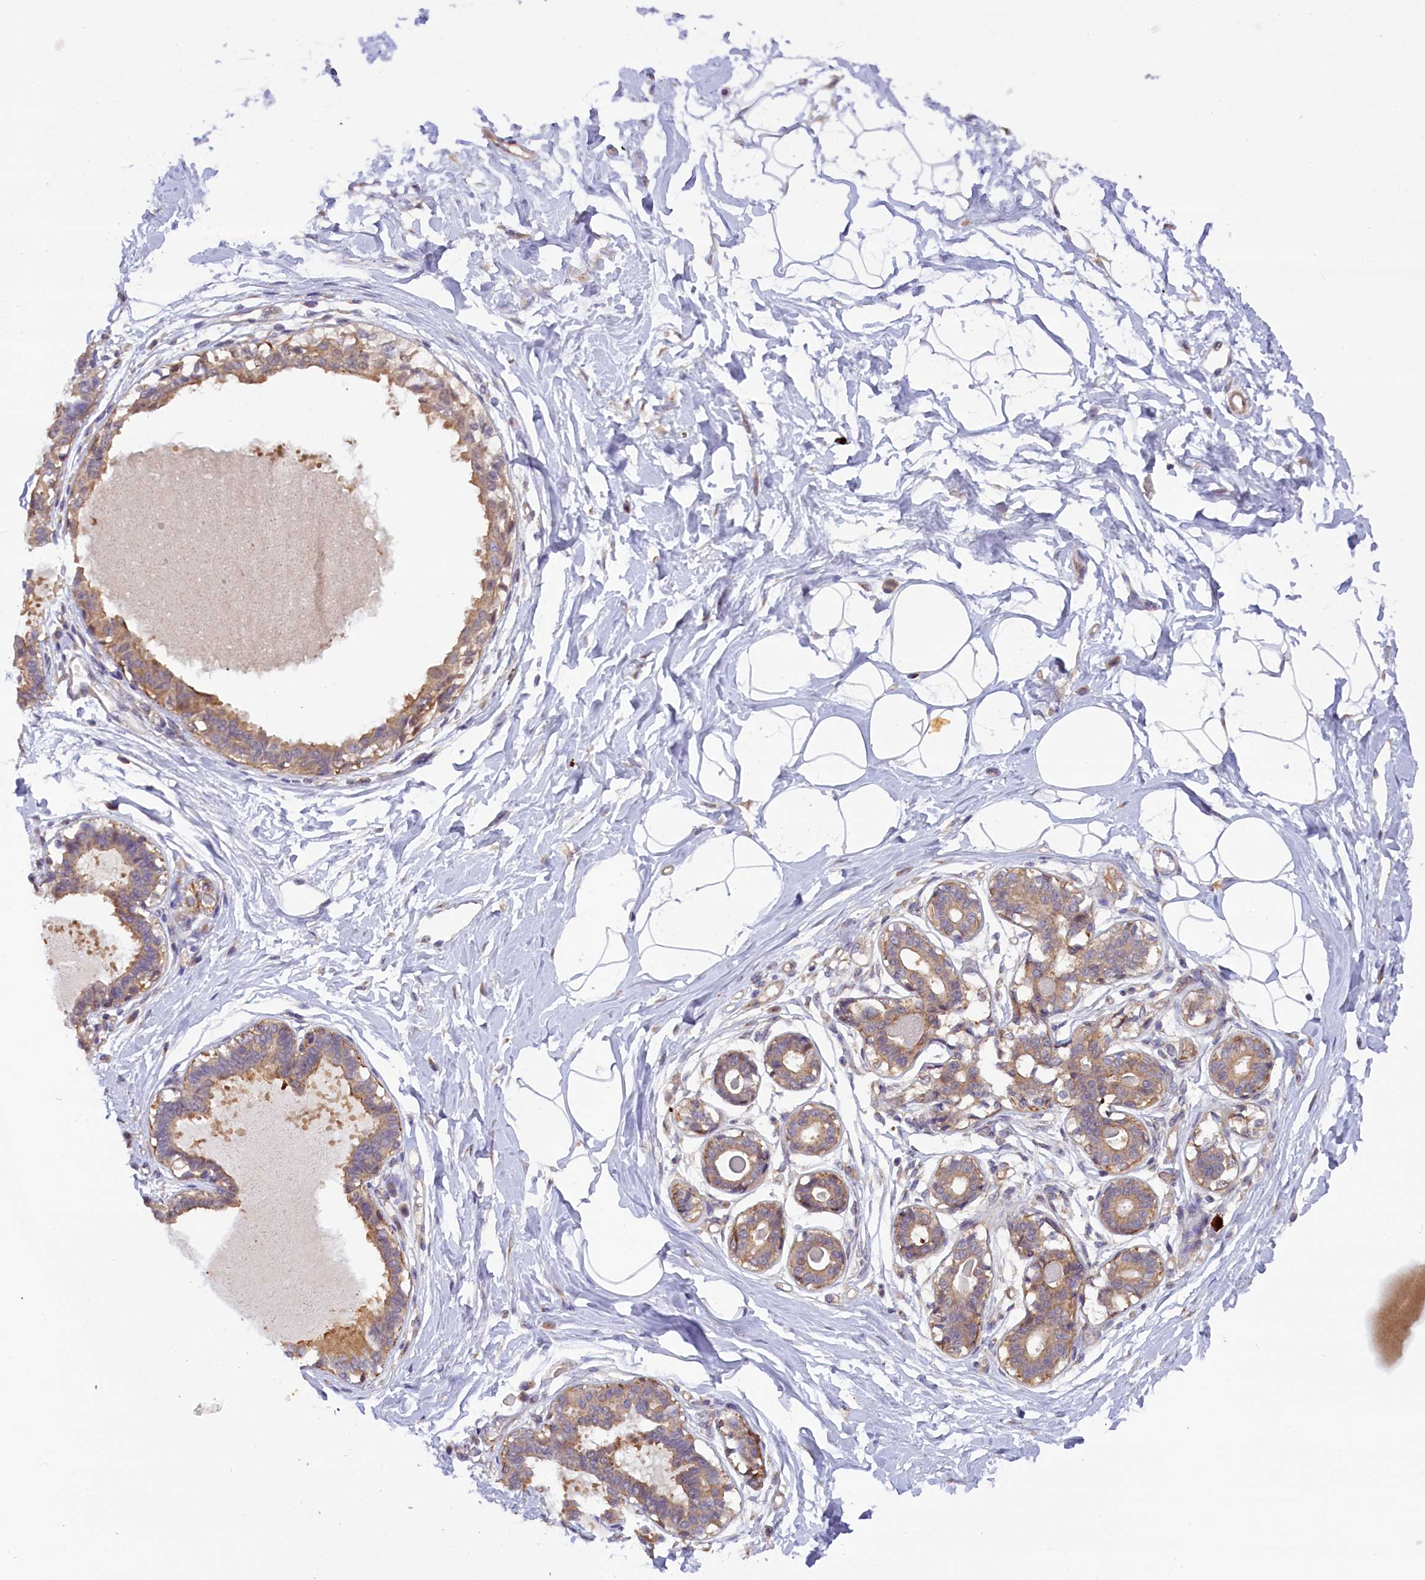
{"staining": {"intensity": "negative", "quantity": "none", "location": "none"}, "tissue": "breast", "cell_type": "Adipocytes", "image_type": "normal", "snomed": [{"axis": "morphology", "description": "Normal tissue, NOS"}, {"axis": "topography", "description": "Breast"}], "caption": "A high-resolution image shows IHC staining of benign breast, which exhibits no significant expression in adipocytes.", "gene": "CCDC9B", "patient": {"sex": "female", "age": 45}}